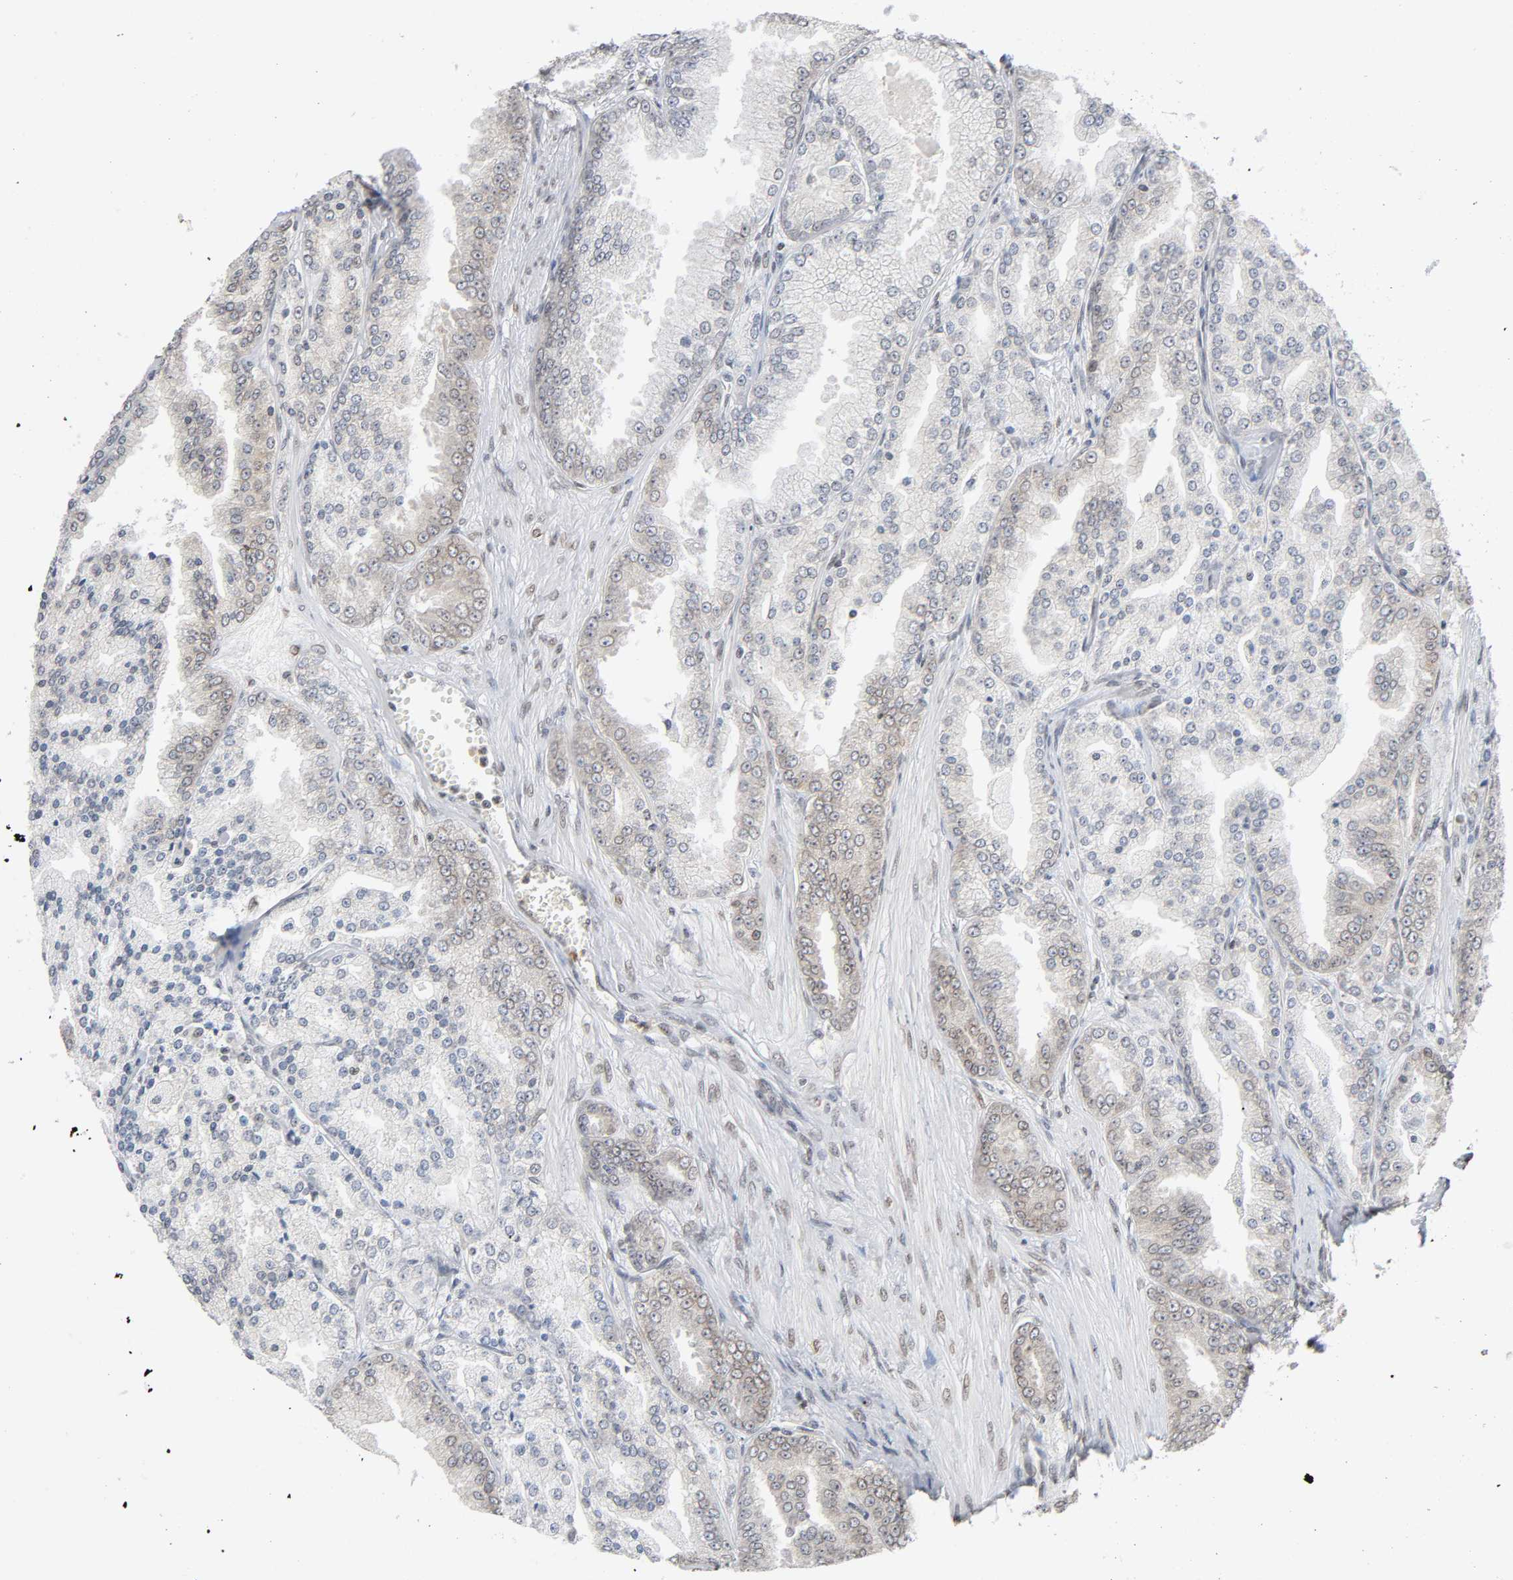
{"staining": {"intensity": "weak", "quantity": "25%-75%", "location": "nuclear"}, "tissue": "prostate cancer", "cell_type": "Tumor cells", "image_type": "cancer", "snomed": [{"axis": "morphology", "description": "Adenocarcinoma, High grade"}, {"axis": "topography", "description": "Prostate"}], "caption": "Immunohistochemical staining of prostate cancer (high-grade adenocarcinoma) displays low levels of weak nuclear protein positivity in about 25%-75% of tumor cells.", "gene": "SUMO1", "patient": {"sex": "male", "age": 61}}